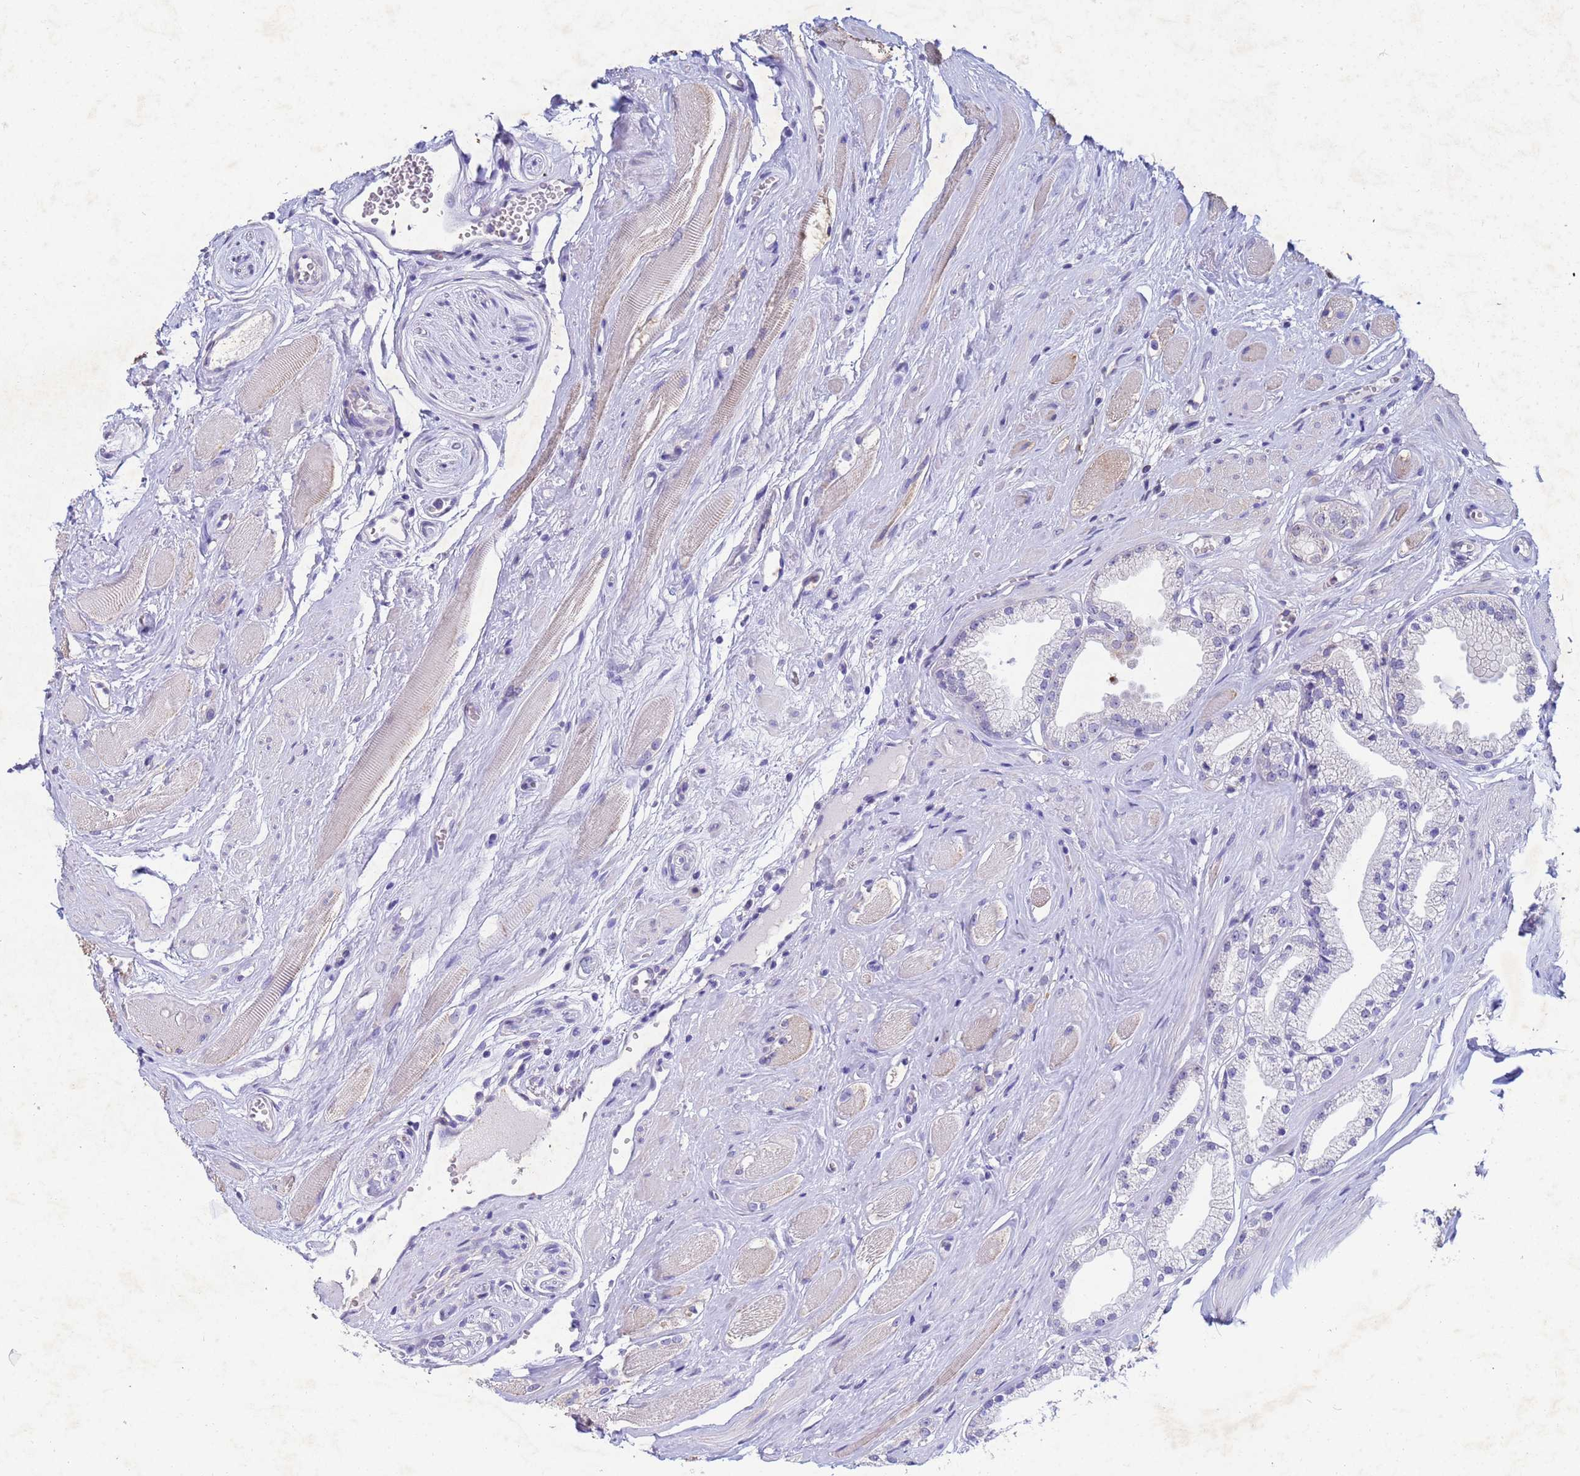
{"staining": {"intensity": "negative", "quantity": "none", "location": "none"}, "tissue": "prostate cancer", "cell_type": "Tumor cells", "image_type": "cancer", "snomed": [{"axis": "morphology", "description": "Adenocarcinoma, High grade"}, {"axis": "topography", "description": "Prostate"}], "caption": "Tumor cells show no significant positivity in prostate cancer (adenocarcinoma (high-grade)).", "gene": "CSTB", "patient": {"sex": "male", "age": 67}}